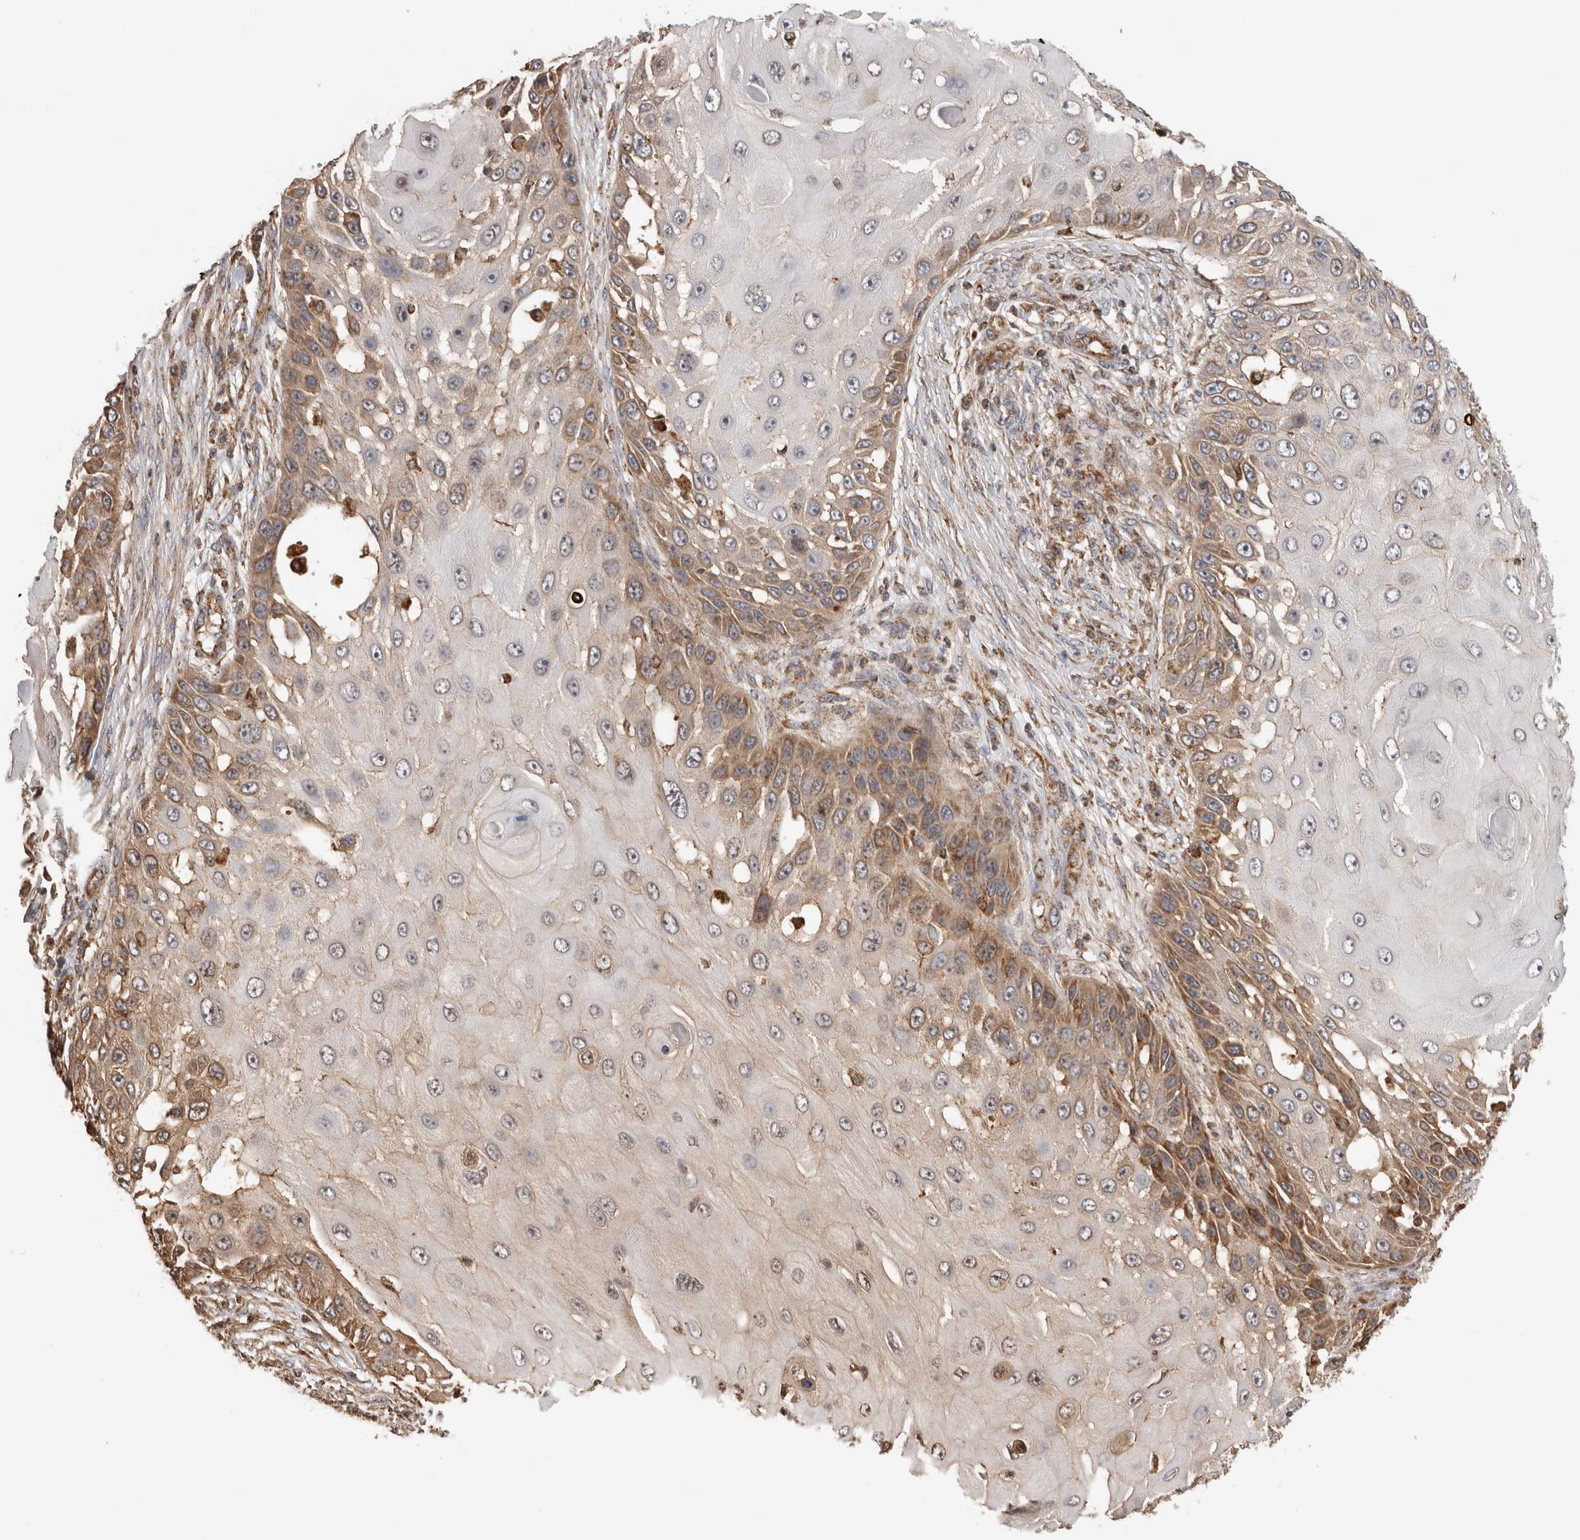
{"staining": {"intensity": "moderate", "quantity": "<25%", "location": "cytoplasmic/membranous"}, "tissue": "skin cancer", "cell_type": "Tumor cells", "image_type": "cancer", "snomed": [{"axis": "morphology", "description": "Squamous cell carcinoma, NOS"}, {"axis": "topography", "description": "Skin"}], "caption": "Protein expression by immunohistochemistry exhibits moderate cytoplasmic/membranous staining in about <25% of tumor cells in skin cancer (squamous cell carcinoma).", "gene": "IMMP2L", "patient": {"sex": "female", "age": 44}}